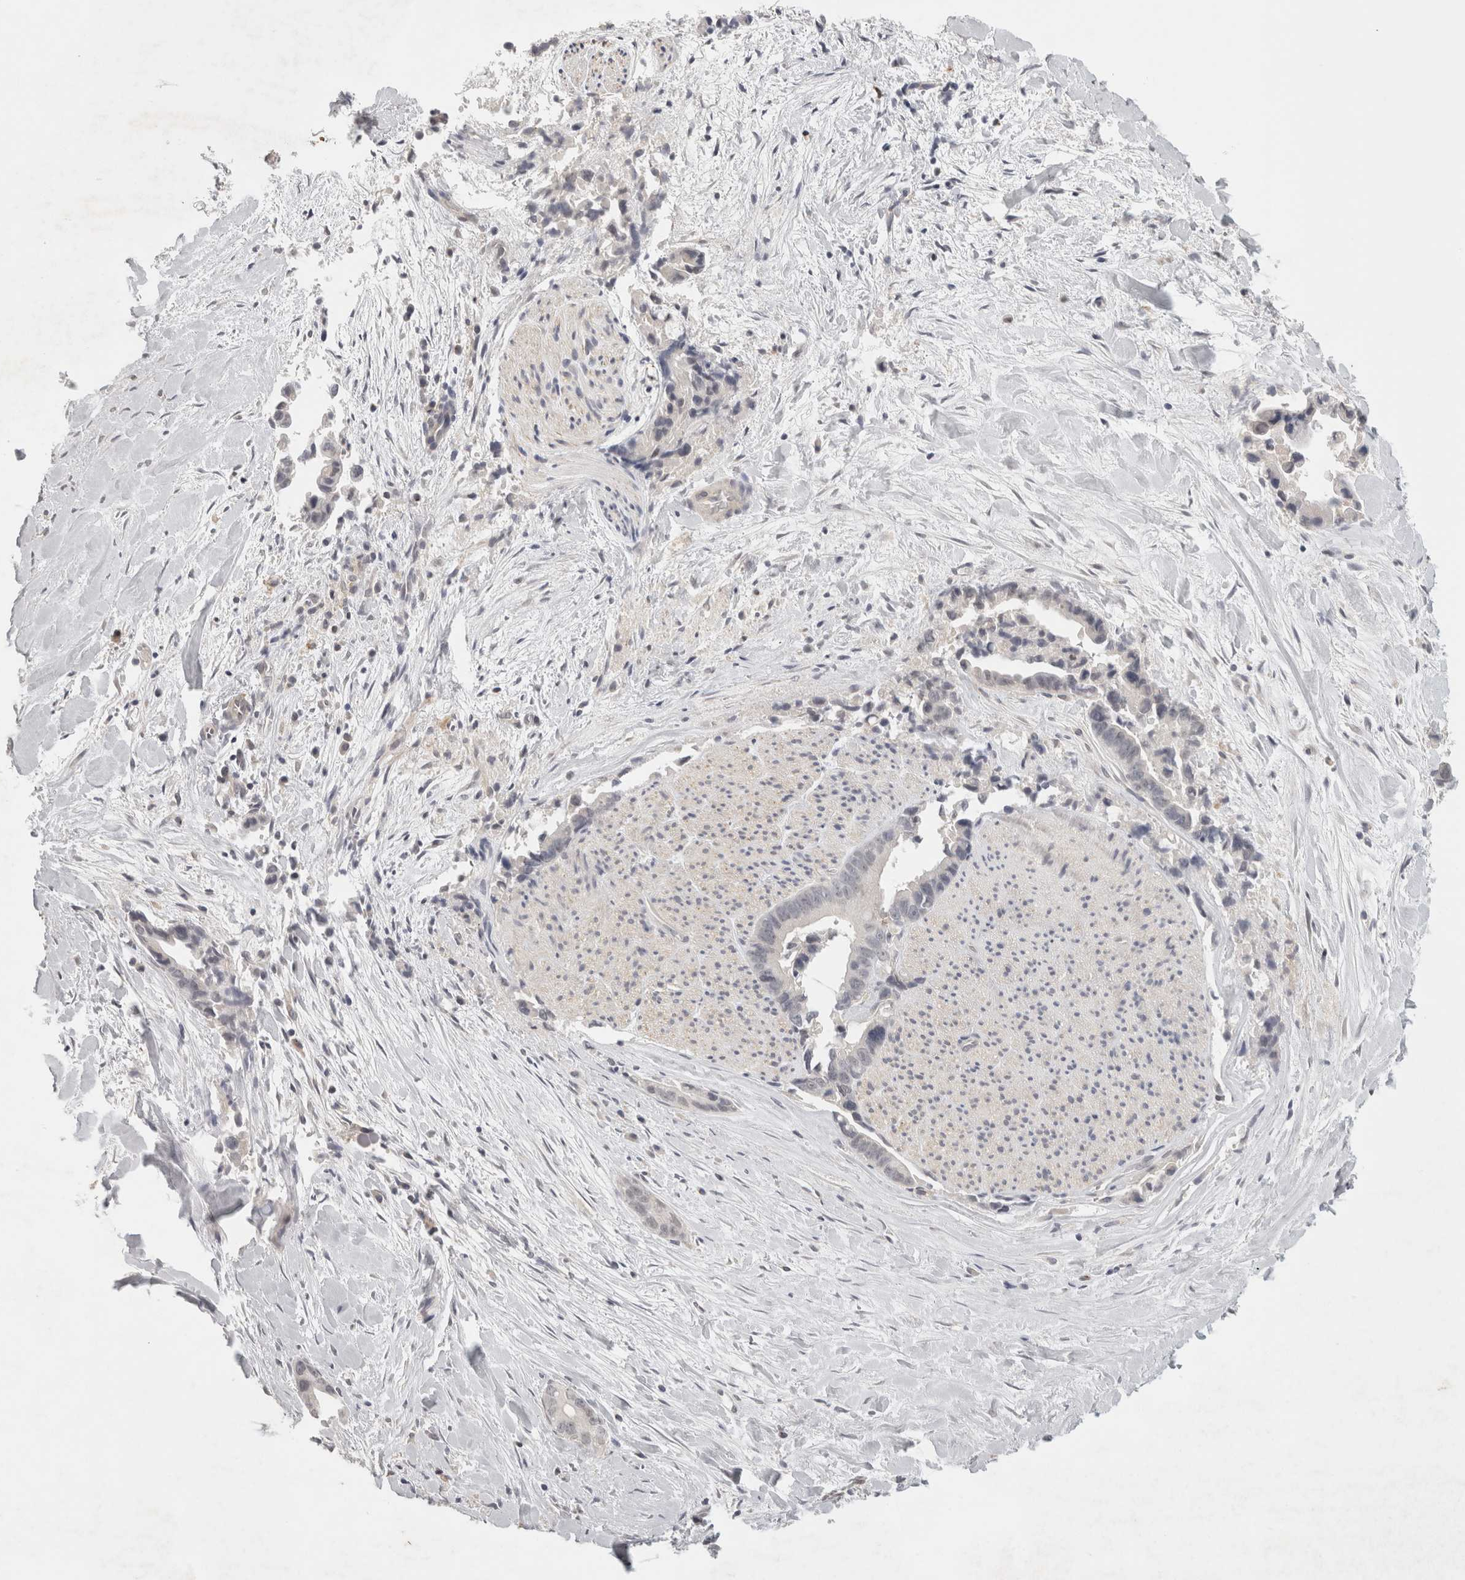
{"staining": {"intensity": "negative", "quantity": "none", "location": "none"}, "tissue": "liver cancer", "cell_type": "Tumor cells", "image_type": "cancer", "snomed": [{"axis": "morphology", "description": "Cholangiocarcinoma"}, {"axis": "topography", "description": "Liver"}], "caption": "DAB (3,3'-diaminobenzidine) immunohistochemical staining of human cholangiocarcinoma (liver) demonstrates no significant expression in tumor cells.", "gene": "HAVCR2", "patient": {"sex": "female", "age": 55}}